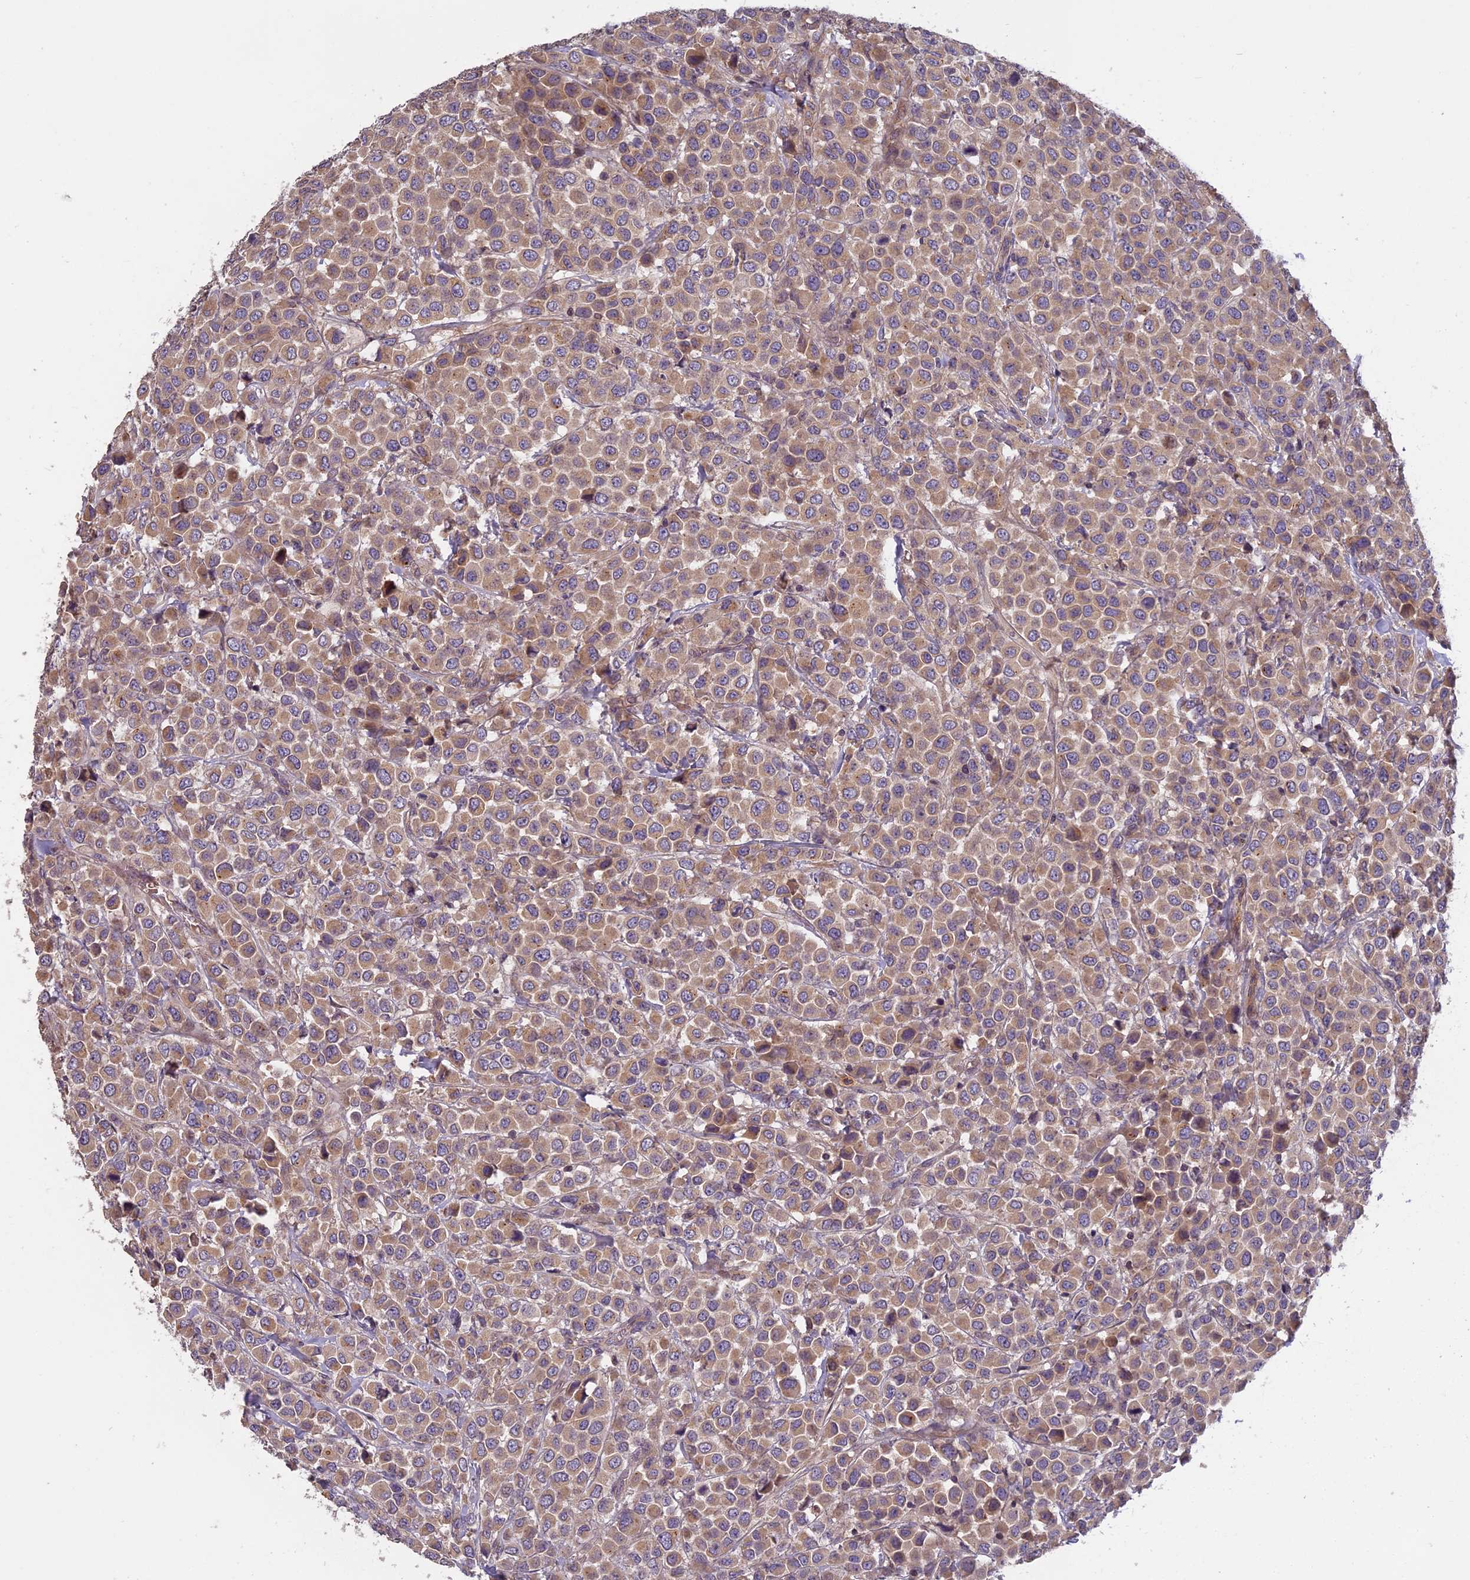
{"staining": {"intensity": "weak", "quantity": ">75%", "location": "cytoplasmic/membranous"}, "tissue": "breast cancer", "cell_type": "Tumor cells", "image_type": "cancer", "snomed": [{"axis": "morphology", "description": "Duct carcinoma"}, {"axis": "topography", "description": "Breast"}], "caption": "IHC image of neoplastic tissue: human infiltrating ductal carcinoma (breast) stained using IHC reveals low levels of weak protein expression localized specifically in the cytoplasmic/membranous of tumor cells, appearing as a cytoplasmic/membranous brown color.", "gene": "AP4E1", "patient": {"sex": "female", "age": 61}}